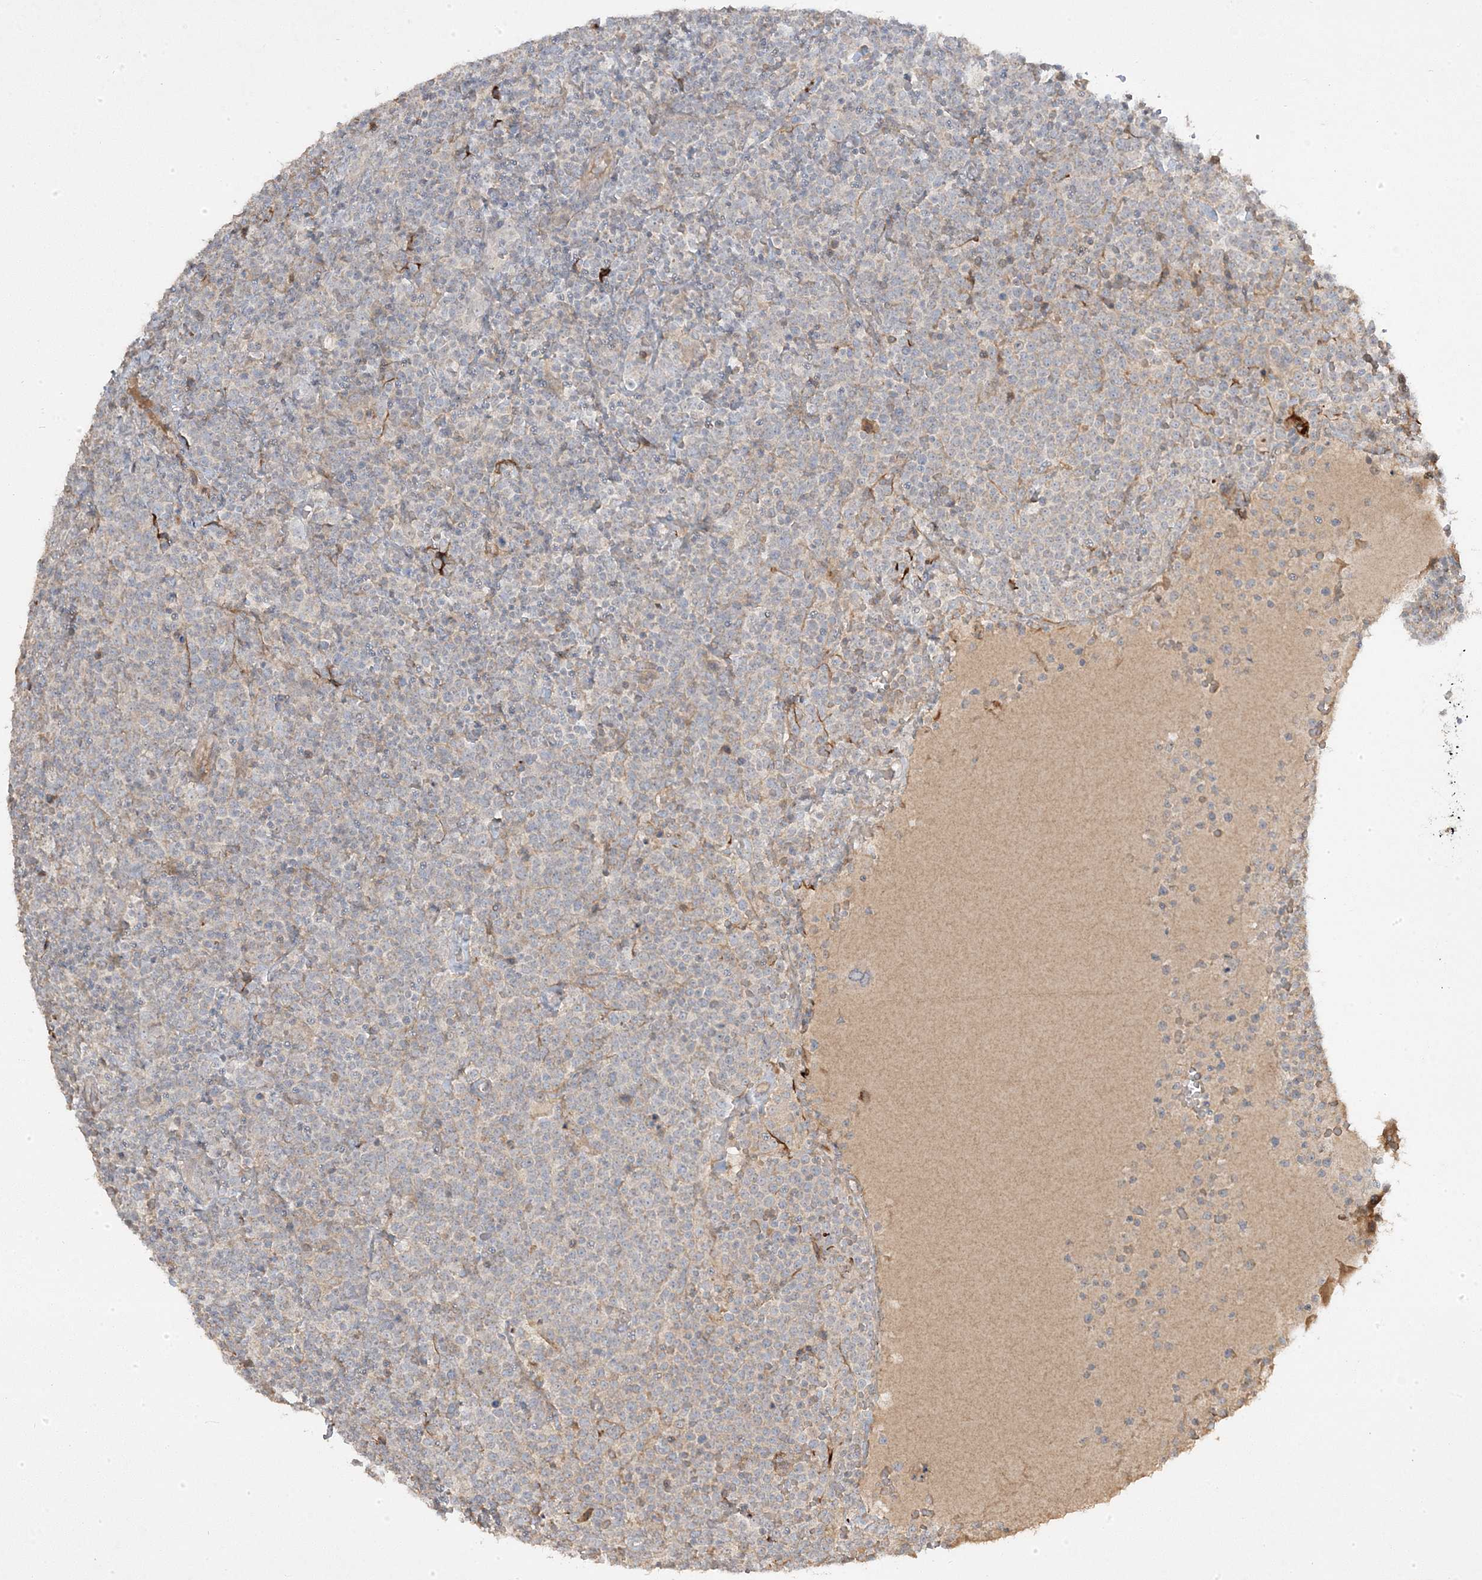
{"staining": {"intensity": "negative", "quantity": "none", "location": "none"}, "tissue": "lymphoma", "cell_type": "Tumor cells", "image_type": "cancer", "snomed": [{"axis": "morphology", "description": "Malignant lymphoma, non-Hodgkin's type, High grade"}, {"axis": "topography", "description": "Lymph node"}], "caption": "Tumor cells are negative for brown protein staining in lymphoma.", "gene": "RGL4", "patient": {"sex": "male", "age": 61}}